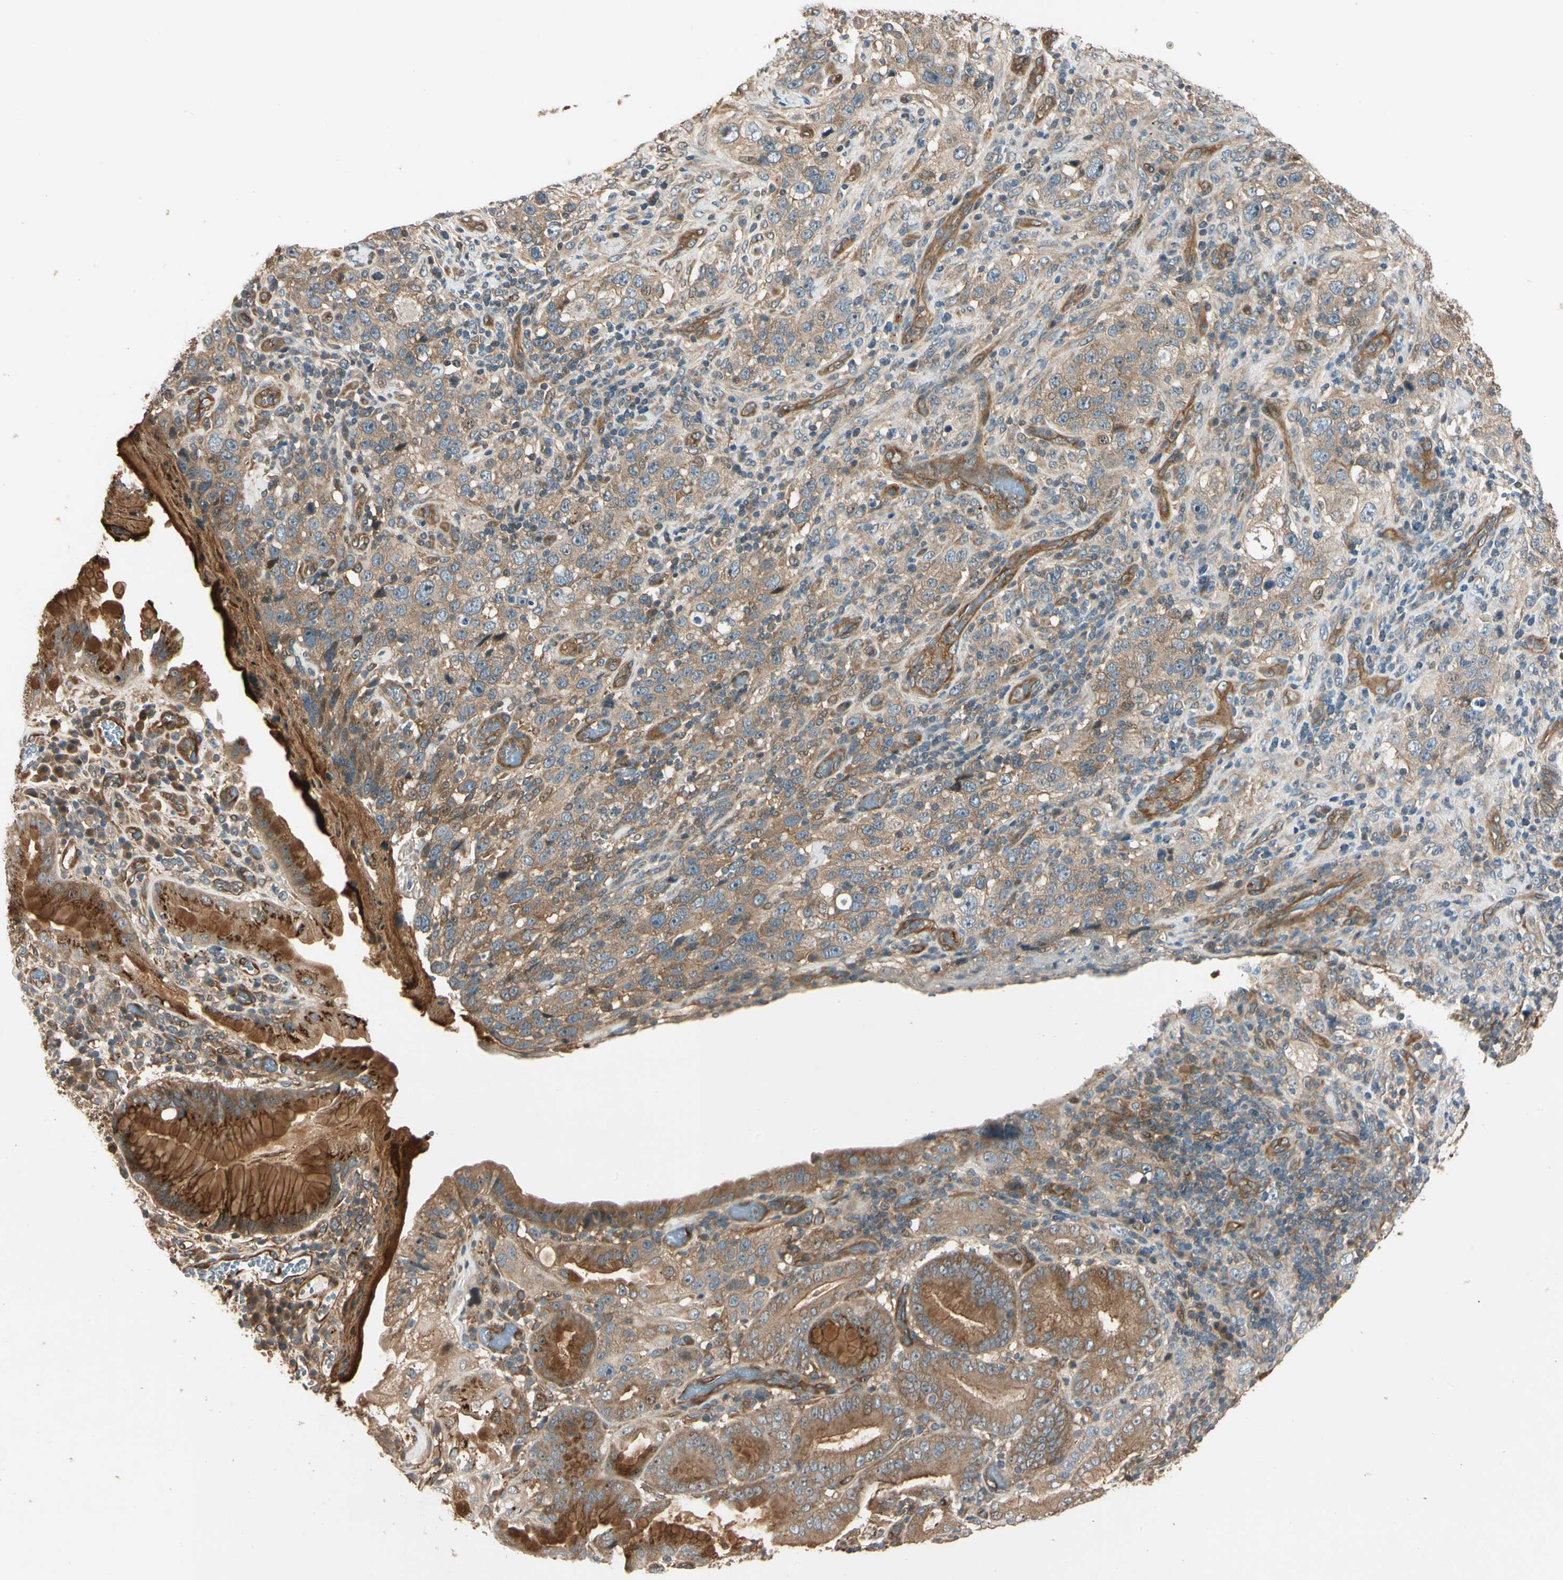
{"staining": {"intensity": "moderate", "quantity": "<25%", "location": "cytoplasmic/membranous"}, "tissue": "stomach cancer", "cell_type": "Tumor cells", "image_type": "cancer", "snomed": [{"axis": "morphology", "description": "Normal tissue, NOS"}, {"axis": "morphology", "description": "Adenocarcinoma, NOS"}, {"axis": "topography", "description": "Stomach"}], "caption": "About <25% of tumor cells in human adenocarcinoma (stomach) demonstrate moderate cytoplasmic/membranous protein expression as visualized by brown immunohistochemical staining.", "gene": "ROCK2", "patient": {"sex": "male", "age": 48}}